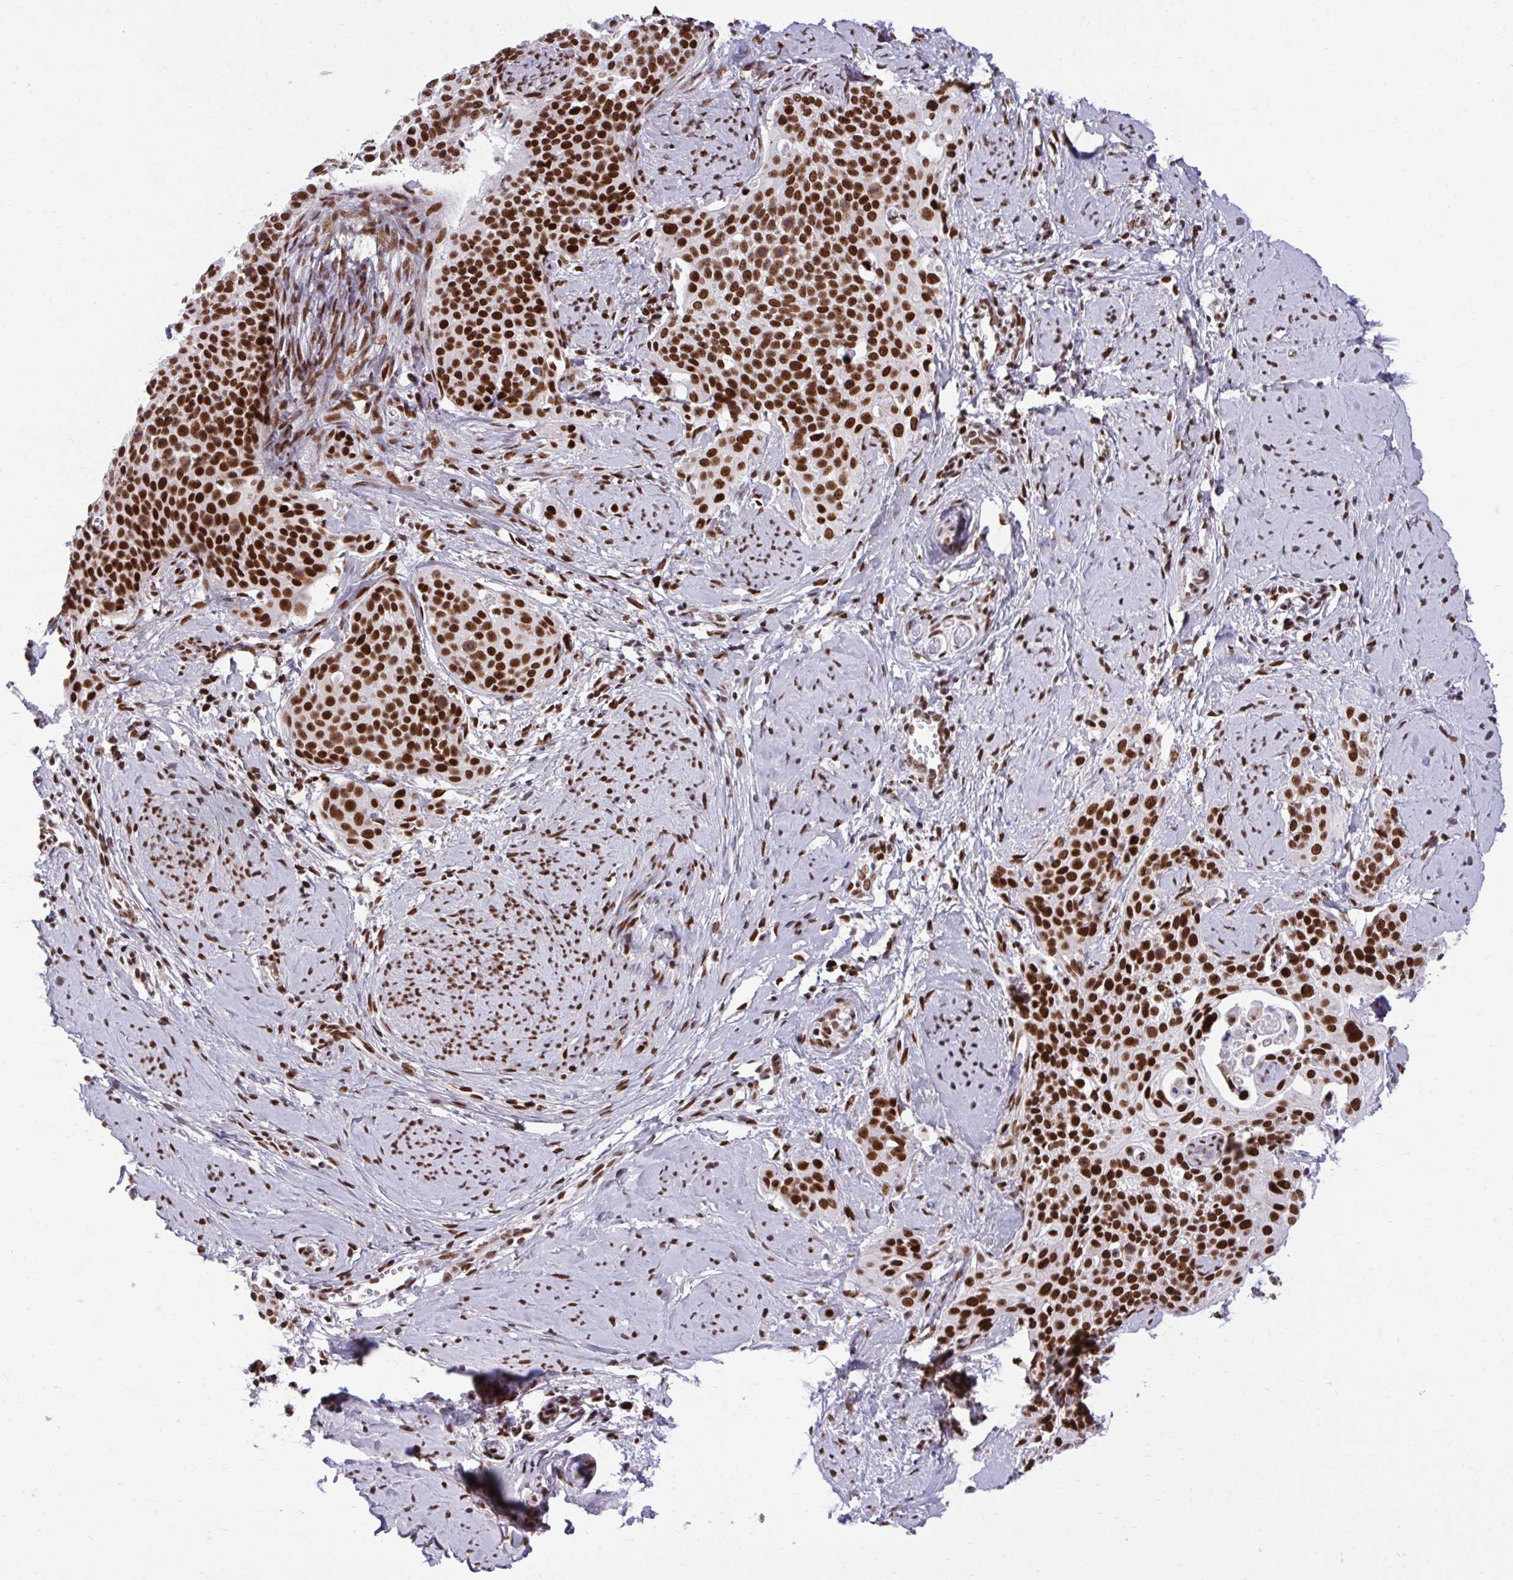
{"staining": {"intensity": "strong", "quantity": ">75%", "location": "nuclear"}, "tissue": "cervical cancer", "cell_type": "Tumor cells", "image_type": "cancer", "snomed": [{"axis": "morphology", "description": "Squamous cell carcinoma, NOS"}, {"axis": "topography", "description": "Cervix"}], "caption": "Human cervical cancer stained for a protein (brown) reveals strong nuclear positive staining in about >75% of tumor cells.", "gene": "CDYL", "patient": {"sex": "female", "age": 44}}